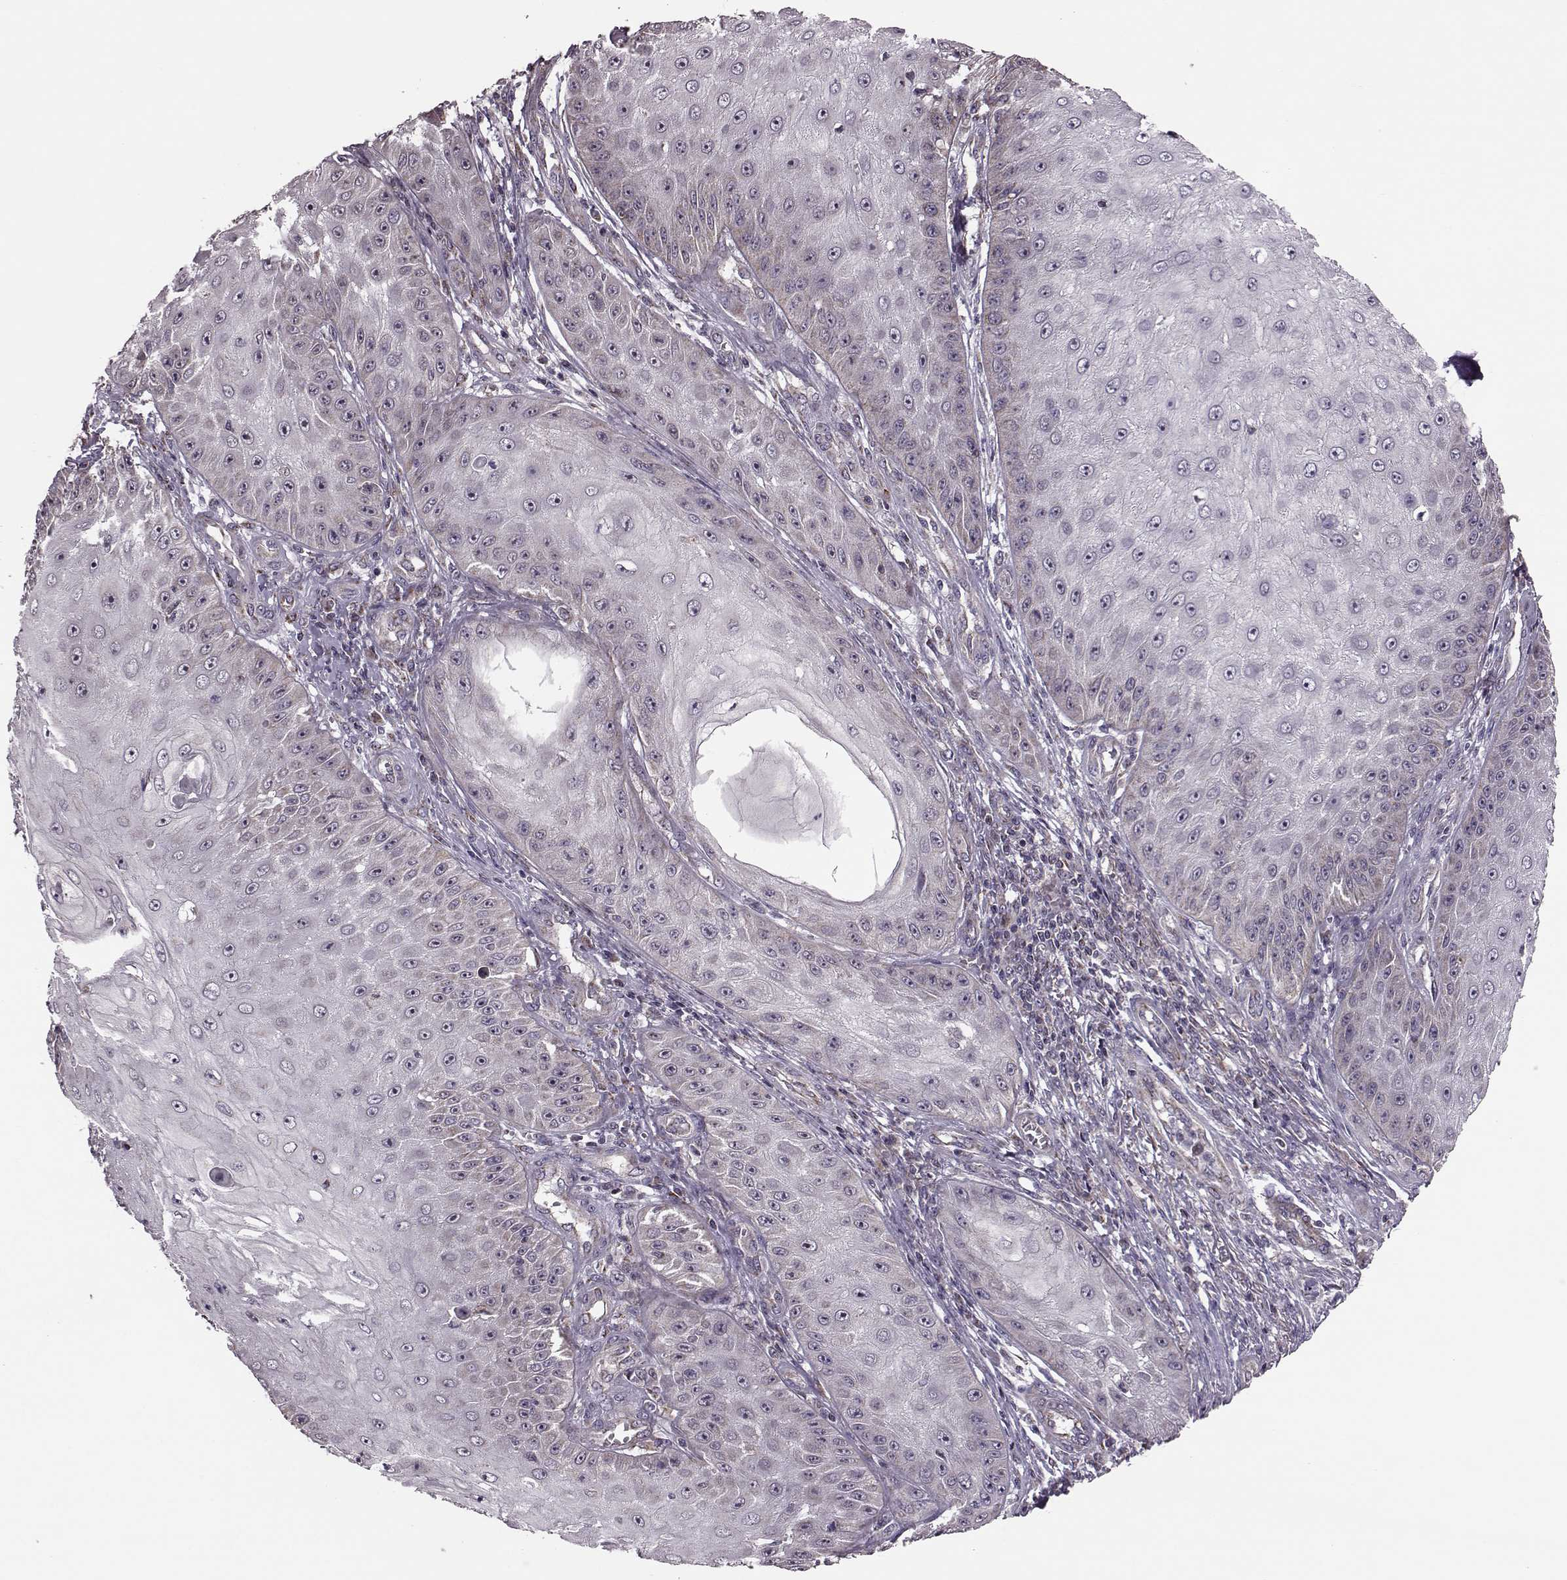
{"staining": {"intensity": "negative", "quantity": "none", "location": "none"}, "tissue": "skin cancer", "cell_type": "Tumor cells", "image_type": "cancer", "snomed": [{"axis": "morphology", "description": "Squamous cell carcinoma, NOS"}, {"axis": "topography", "description": "Skin"}], "caption": "High magnification brightfield microscopy of skin cancer (squamous cell carcinoma) stained with DAB (brown) and counterstained with hematoxylin (blue): tumor cells show no significant positivity.", "gene": "PUDP", "patient": {"sex": "male", "age": 70}}